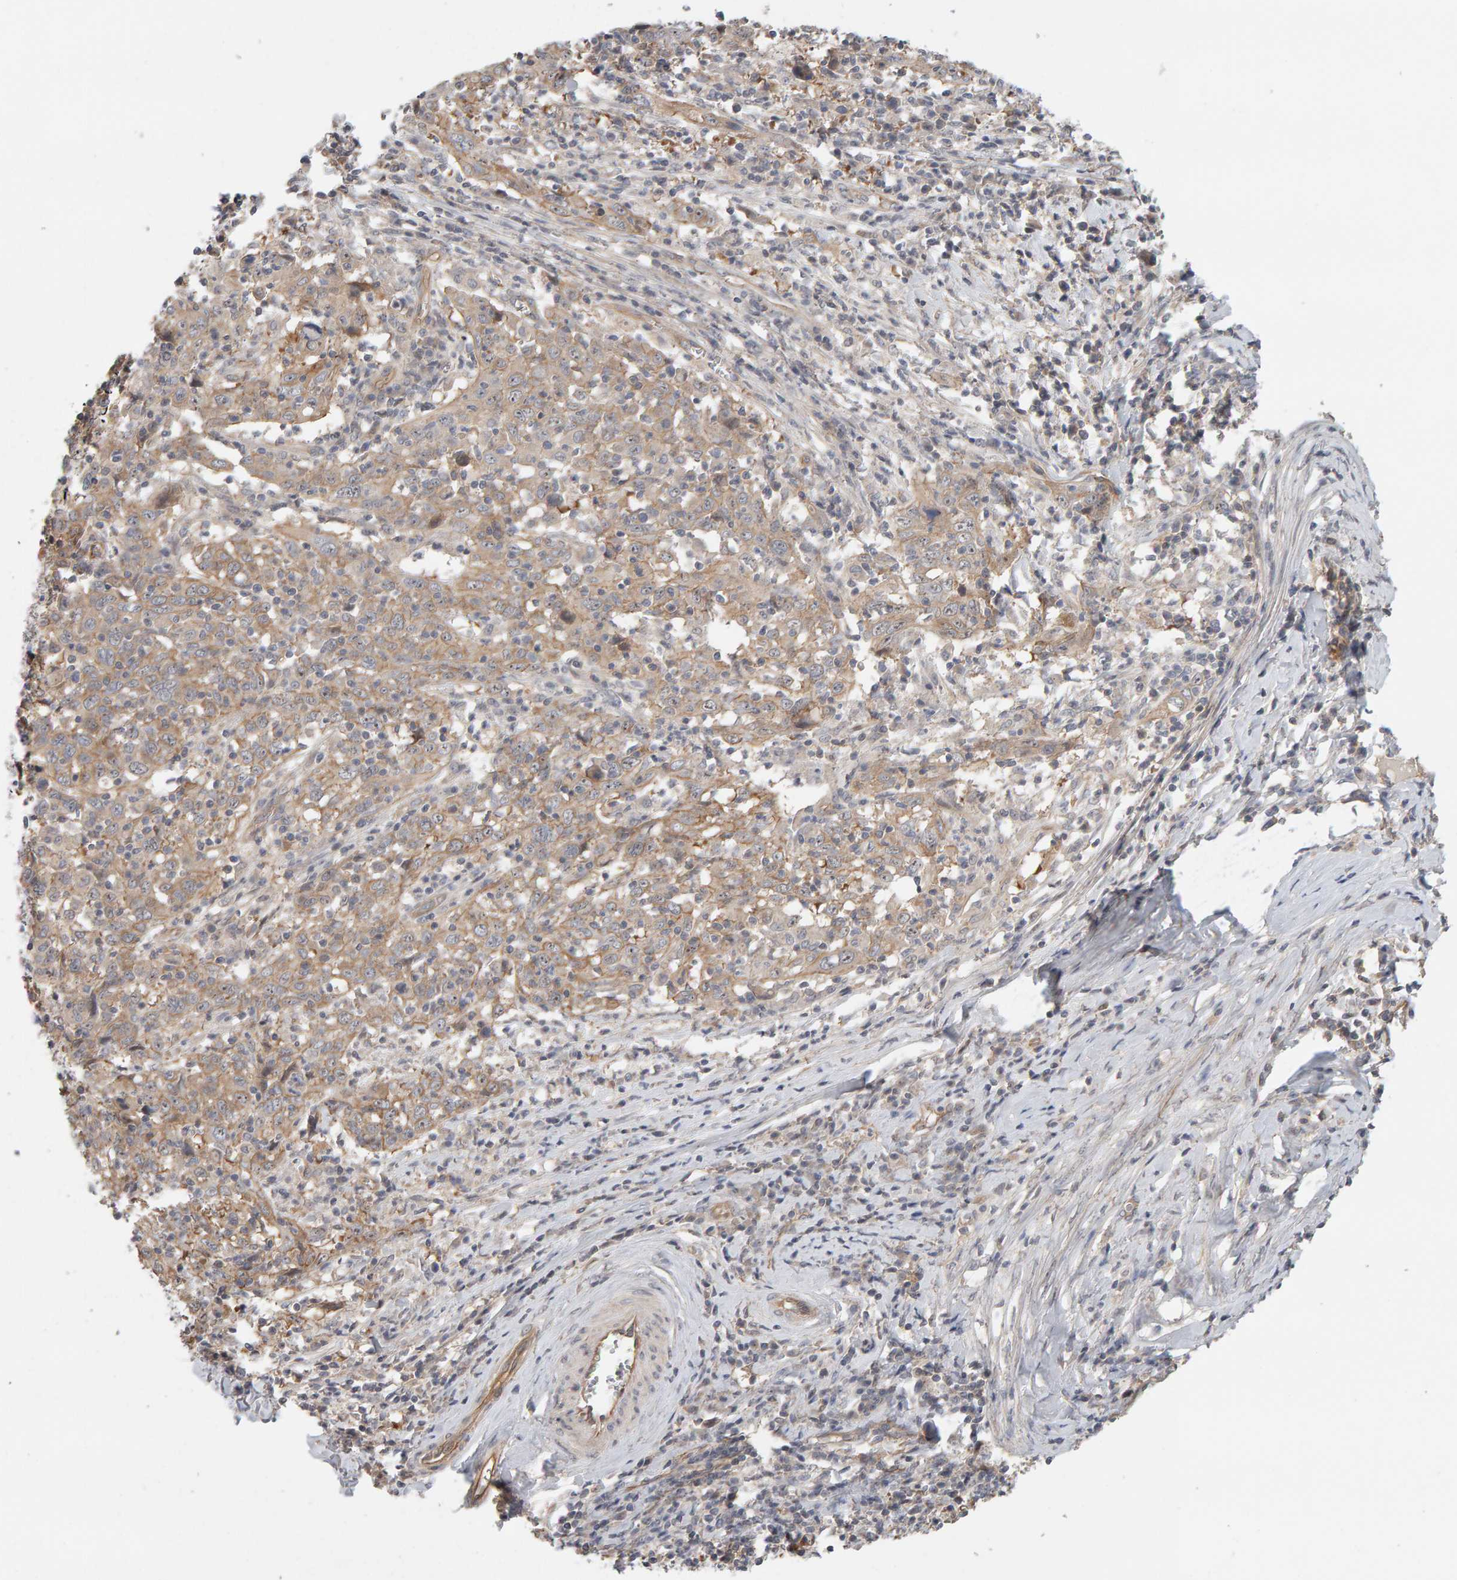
{"staining": {"intensity": "weak", "quantity": ">75%", "location": "cytoplasmic/membranous"}, "tissue": "cervical cancer", "cell_type": "Tumor cells", "image_type": "cancer", "snomed": [{"axis": "morphology", "description": "Squamous cell carcinoma, NOS"}, {"axis": "topography", "description": "Cervix"}], "caption": "Tumor cells display low levels of weak cytoplasmic/membranous expression in approximately >75% of cells in squamous cell carcinoma (cervical).", "gene": "PPP1R16A", "patient": {"sex": "female", "age": 46}}